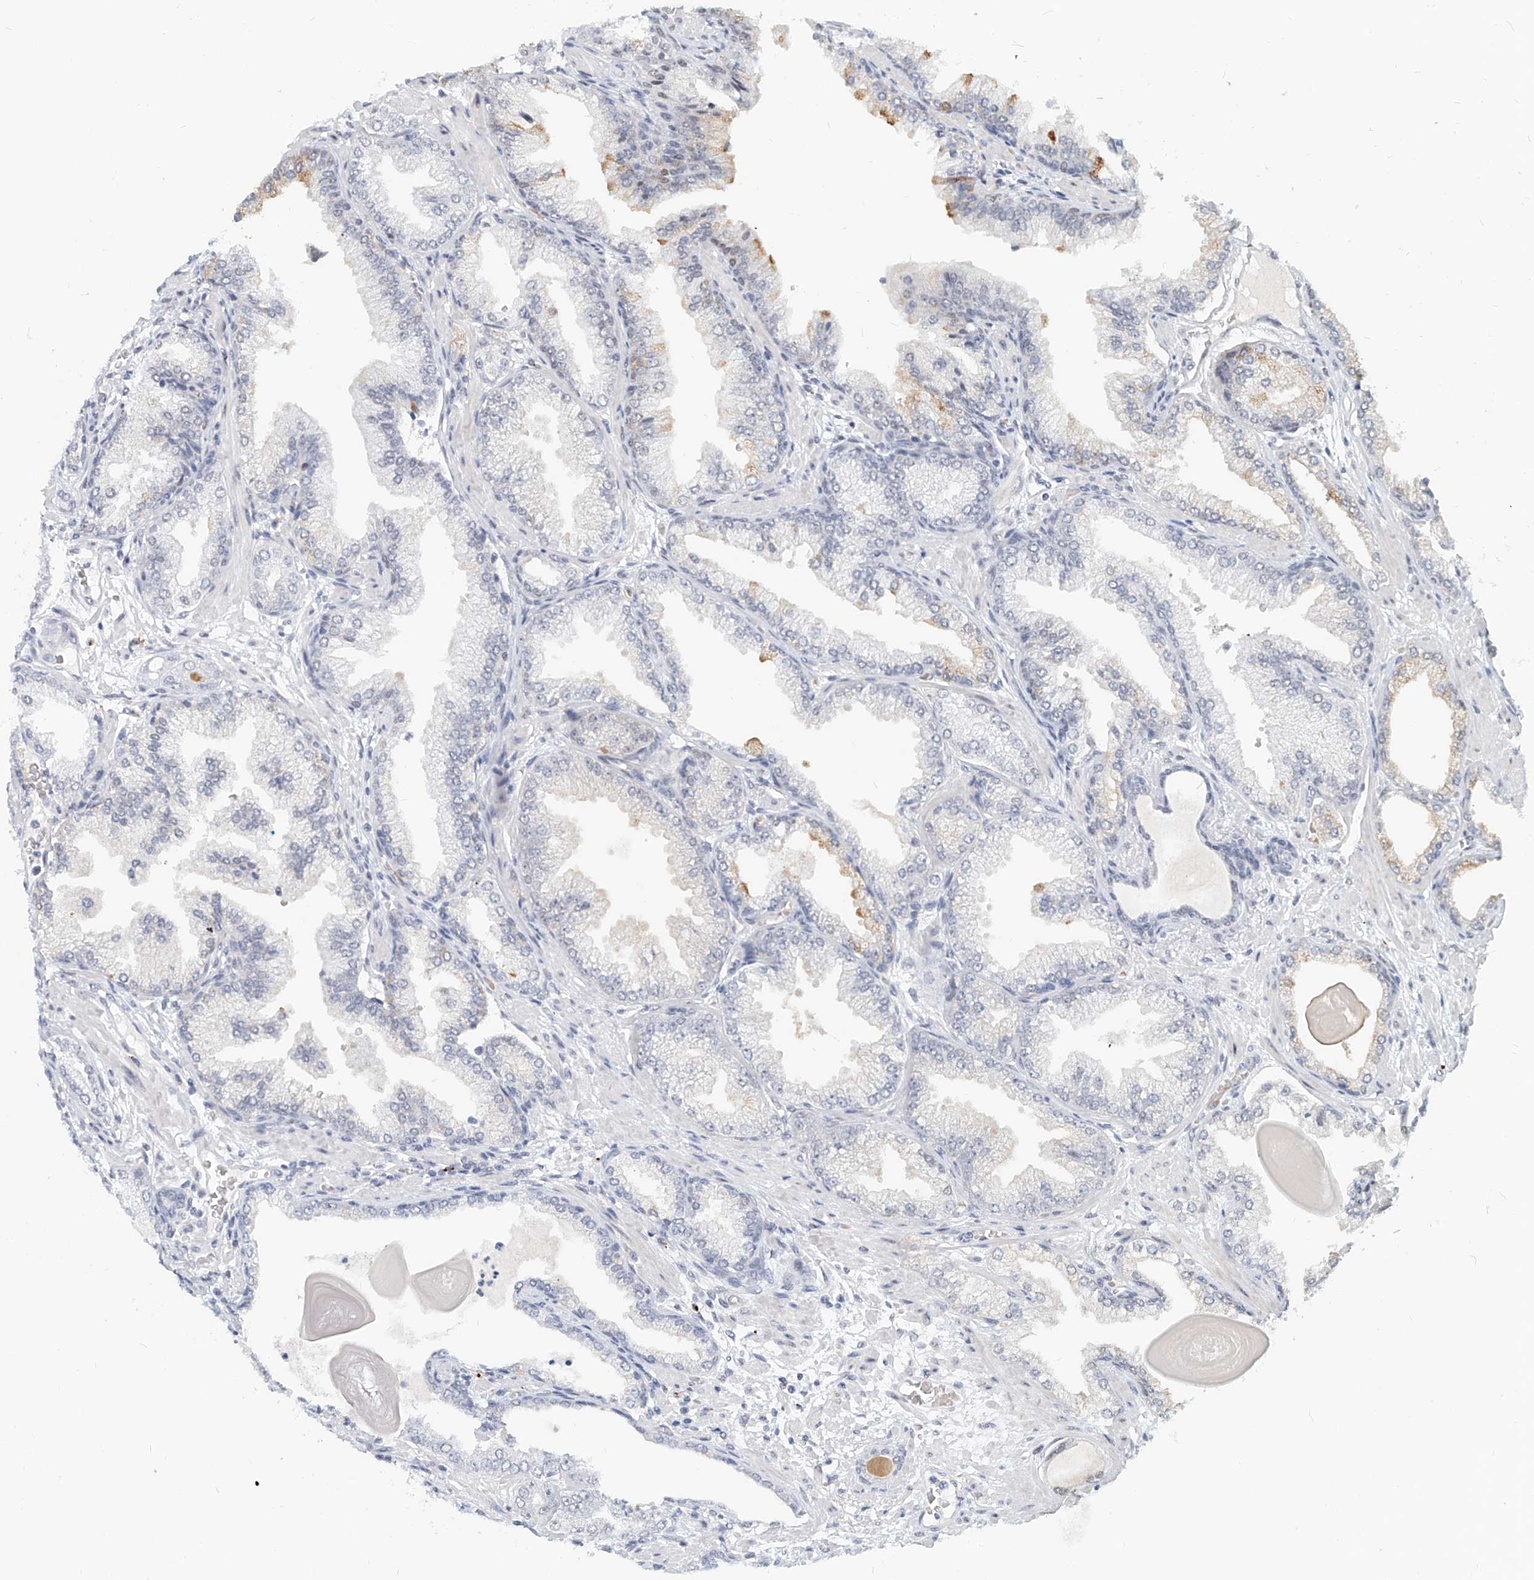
{"staining": {"intensity": "negative", "quantity": "none", "location": "none"}, "tissue": "prostate cancer", "cell_type": "Tumor cells", "image_type": "cancer", "snomed": [{"axis": "morphology", "description": "Adenocarcinoma, High grade"}, {"axis": "topography", "description": "Prostate"}], "caption": "Prostate cancer (high-grade adenocarcinoma) was stained to show a protein in brown. There is no significant expression in tumor cells.", "gene": "SASH1", "patient": {"sex": "male", "age": 71}}